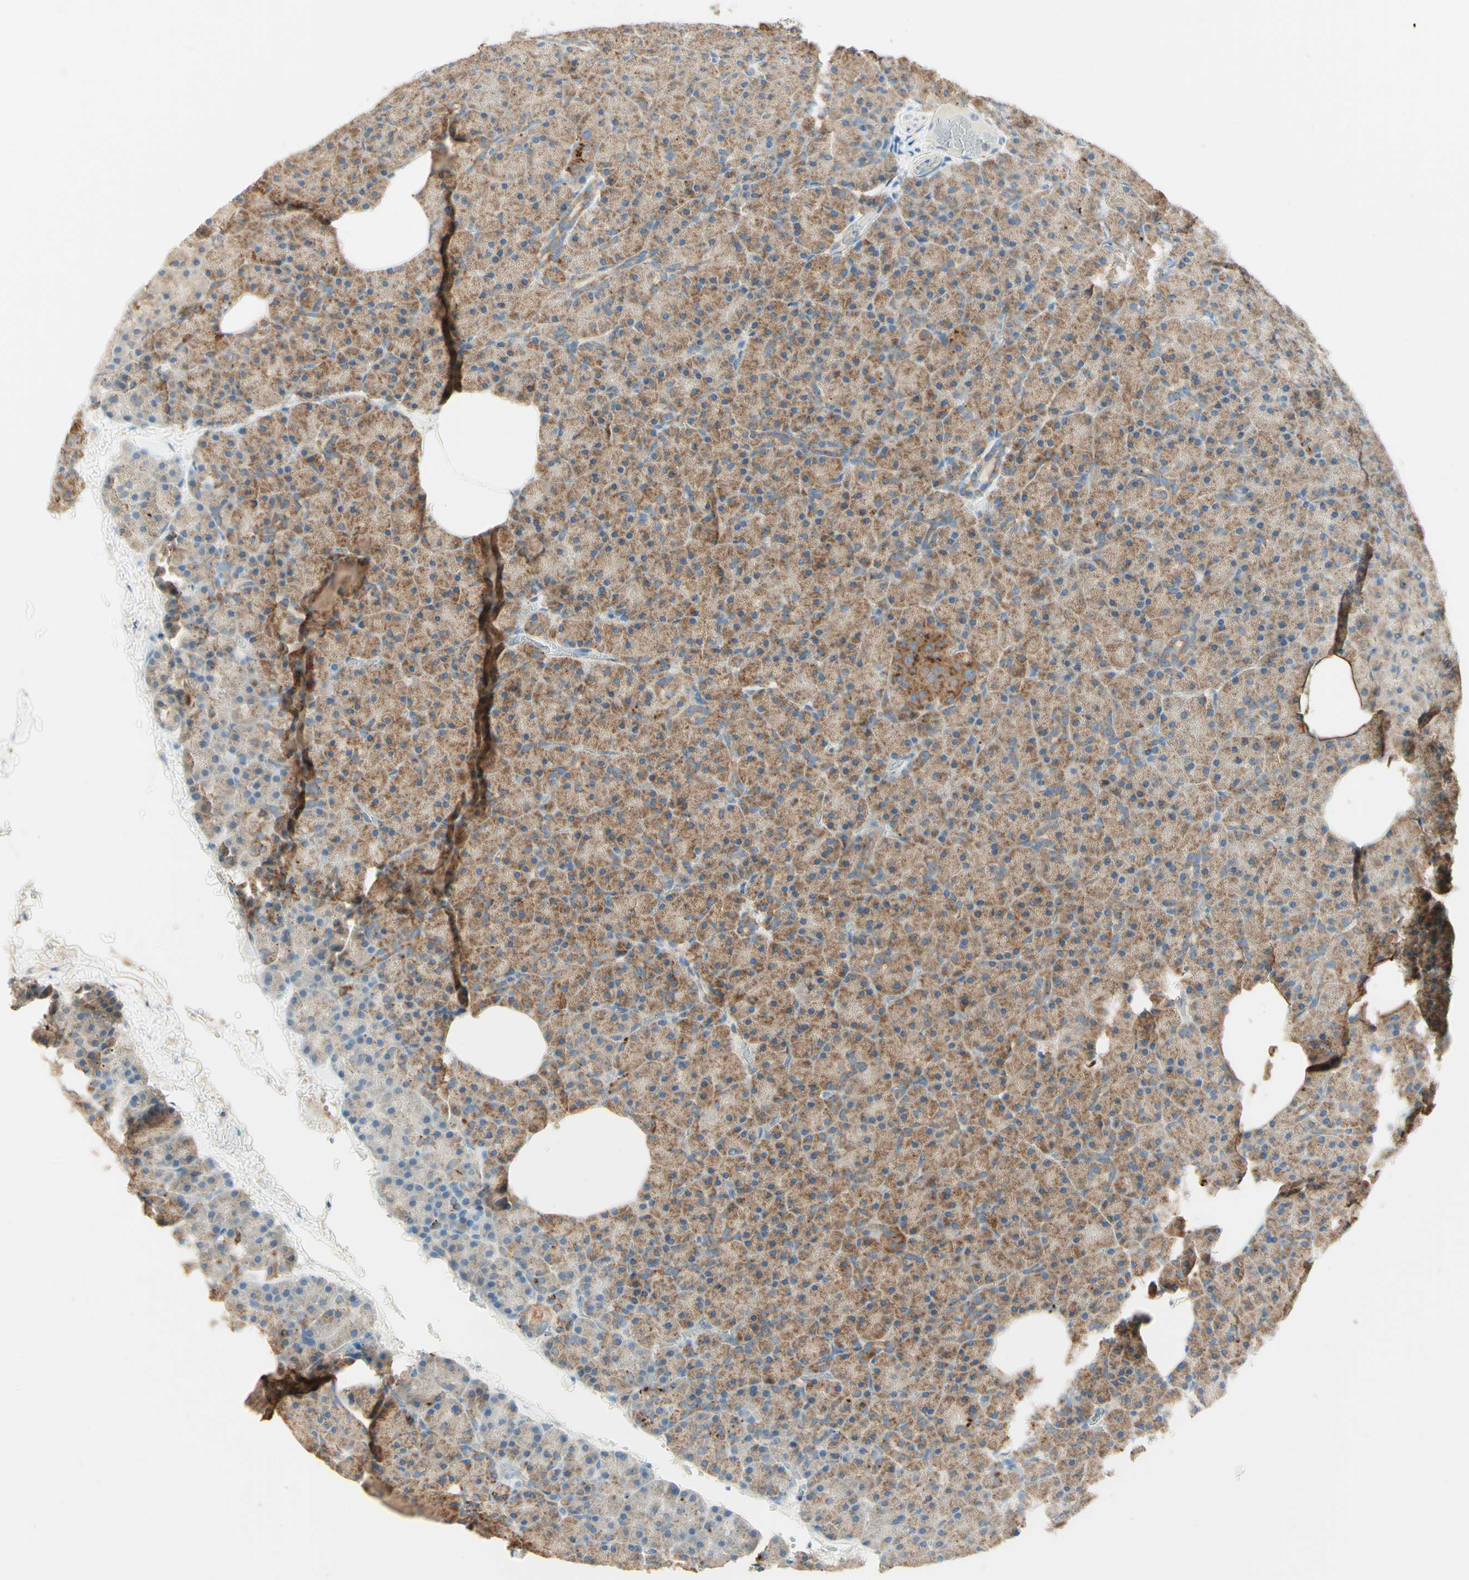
{"staining": {"intensity": "moderate", "quantity": ">75%", "location": "cytoplasmic/membranous"}, "tissue": "pancreas", "cell_type": "Exocrine glandular cells", "image_type": "normal", "snomed": [{"axis": "morphology", "description": "Normal tissue, NOS"}, {"axis": "topography", "description": "Pancreas"}], "caption": "Immunohistochemical staining of unremarkable pancreas displays moderate cytoplasmic/membranous protein positivity in approximately >75% of exocrine glandular cells.", "gene": "ARMC10", "patient": {"sex": "female", "age": 35}}